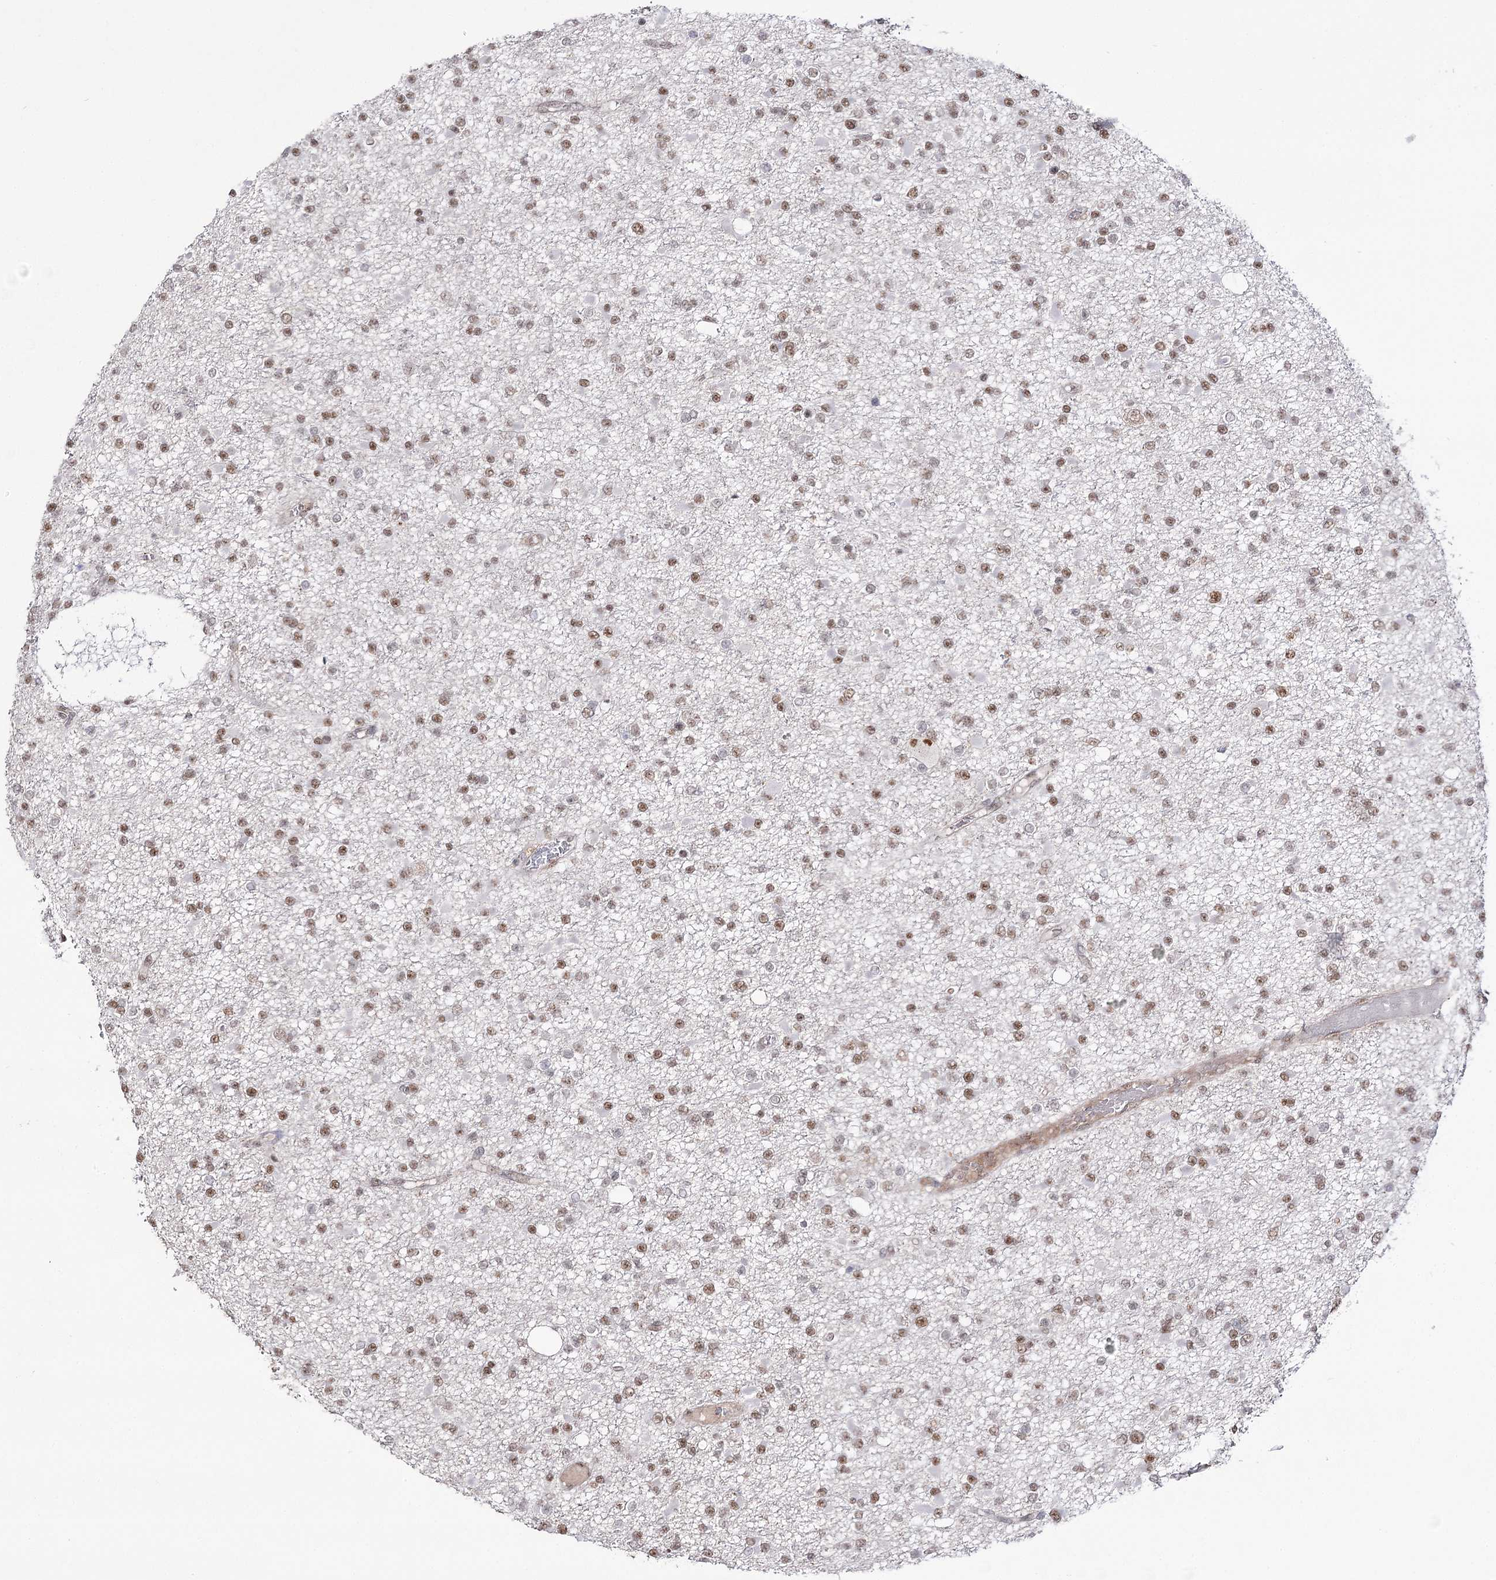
{"staining": {"intensity": "moderate", "quantity": ">75%", "location": "nuclear"}, "tissue": "glioma", "cell_type": "Tumor cells", "image_type": "cancer", "snomed": [{"axis": "morphology", "description": "Glioma, malignant, Low grade"}, {"axis": "topography", "description": "Brain"}], "caption": "Glioma tissue exhibits moderate nuclear expression in approximately >75% of tumor cells", "gene": "VGLL4", "patient": {"sex": "female", "age": 22}}